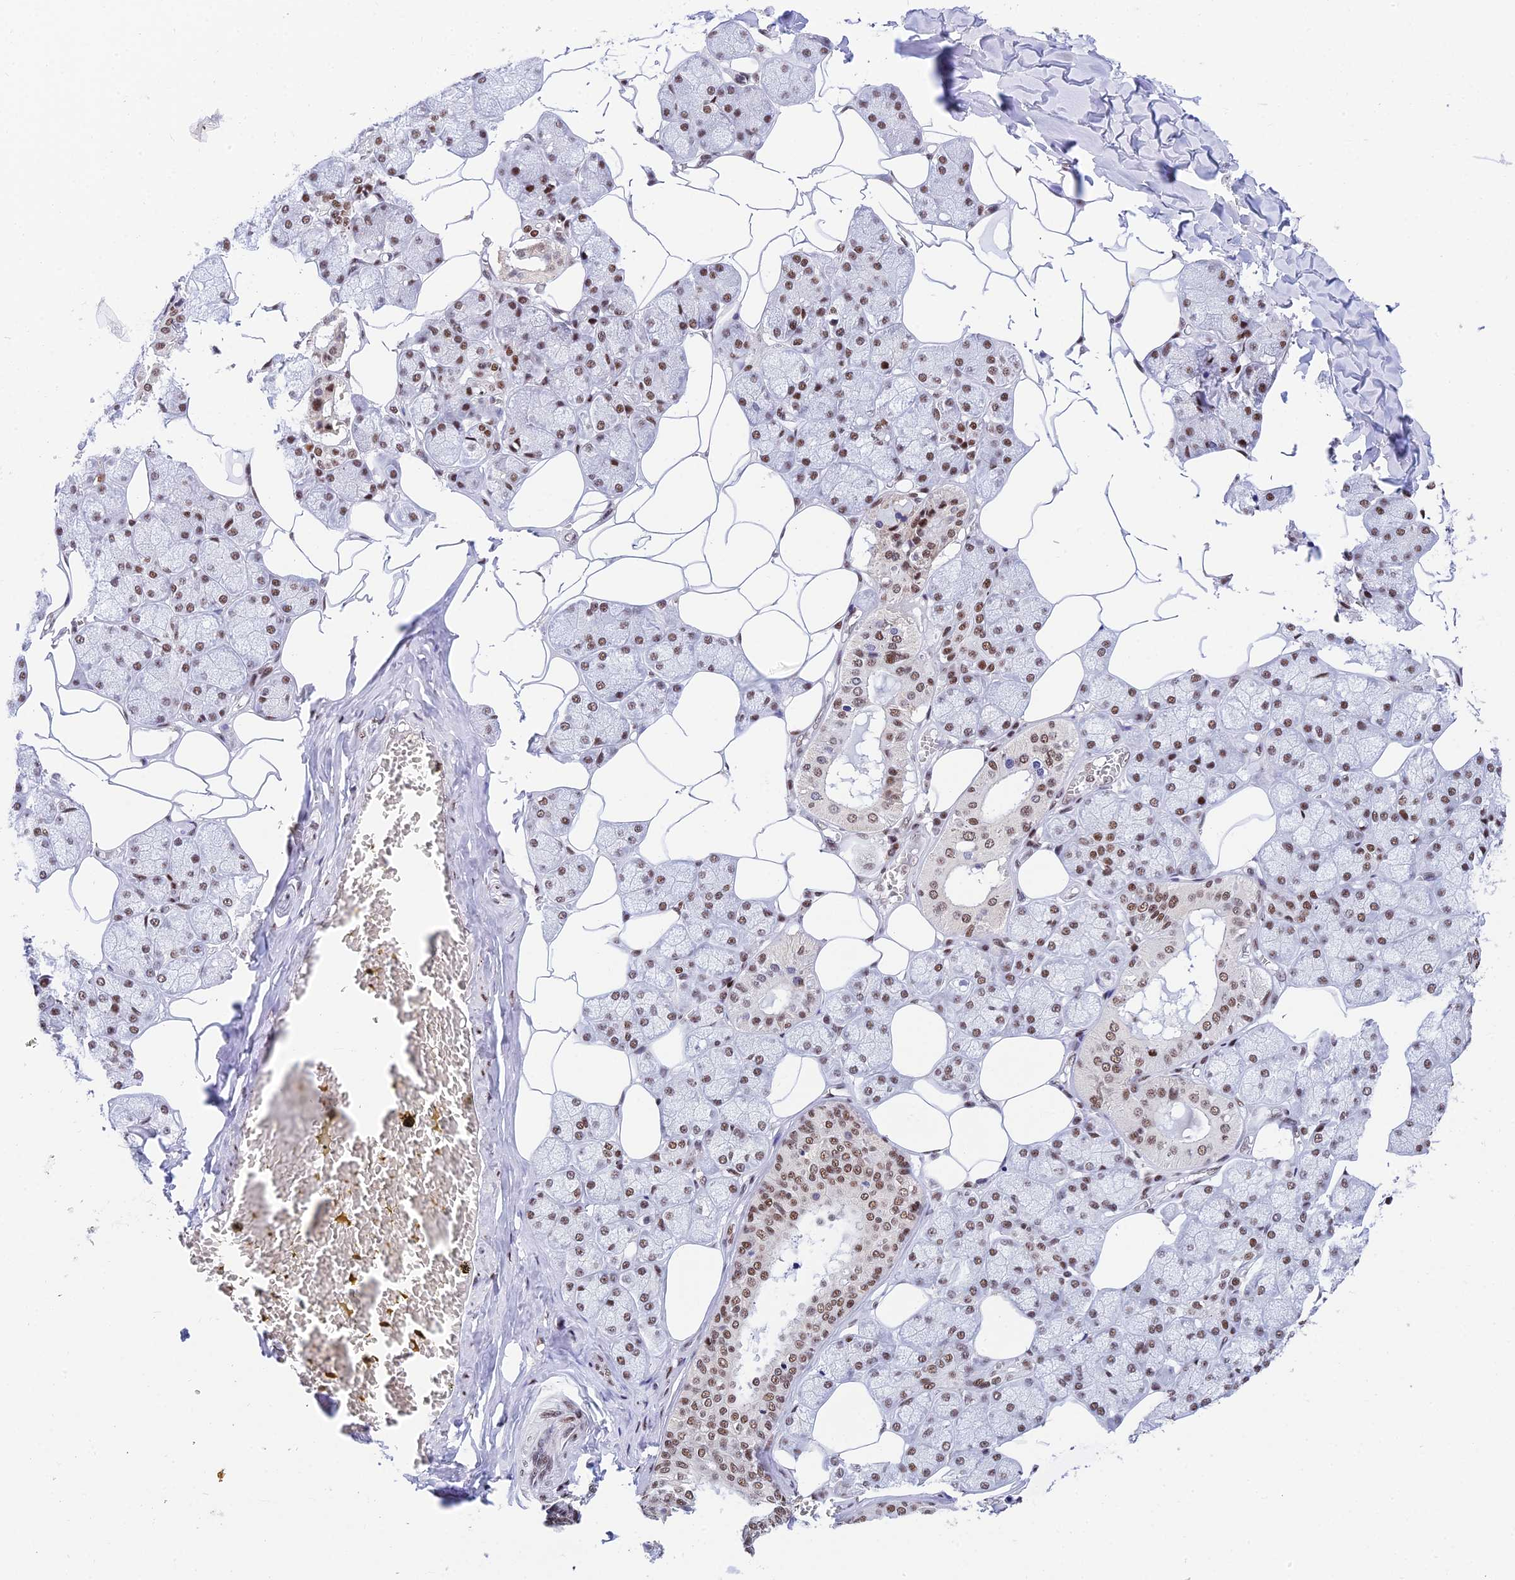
{"staining": {"intensity": "strong", "quantity": "25%-75%", "location": "nuclear"}, "tissue": "salivary gland", "cell_type": "Glandular cells", "image_type": "normal", "snomed": [{"axis": "morphology", "description": "Normal tissue, NOS"}, {"axis": "topography", "description": "Salivary gland"}], "caption": "IHC photomicrograph of benign salivary gland: human salivary gland stained using immunohistochemistry (IHC) shows high levels of strong protein expression localized specifically in the nuclear of glandular cells, appearing as a nuclear brown color.", "gene": "USP22", "patient": {"sex": "male", "age": 62}}